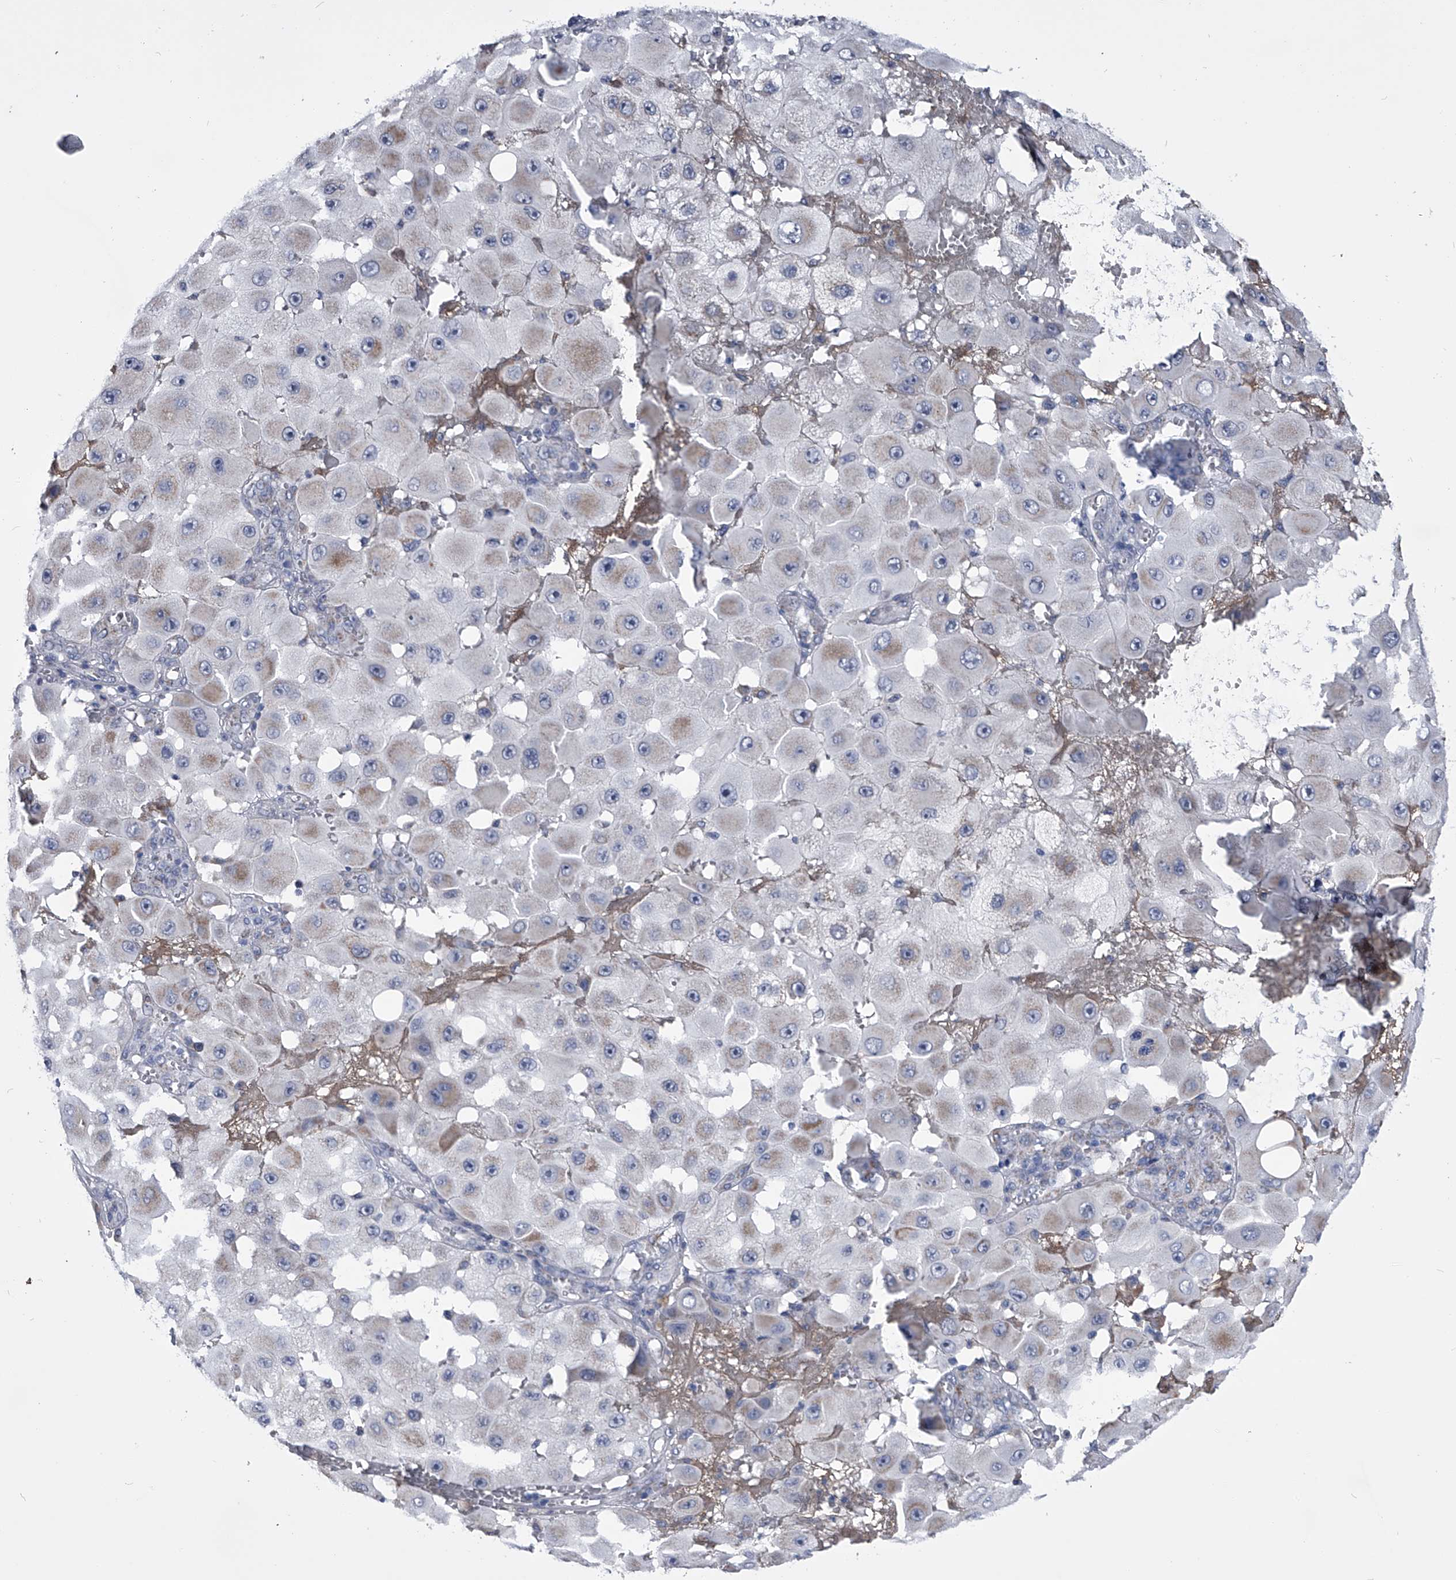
{"staining": {"intensity": "negative", "quantity": "none", "location": "none"}, "tissue": "melanoma", "cell_type": "Tumor cells", "image_type": "cancer", "snomed": [{"axis": "morphology", "description": "Malignant melanoma, NOS"}, {"axis": "topography", "description": "Skin"}], "caption": "A histopathology image of human malignant melanoma is negative for staining in tumor cells. (IHC, brightfield microscopy, high magnification).", "gene": "OAT", "patient": {"sex": "female", "age": 81}}